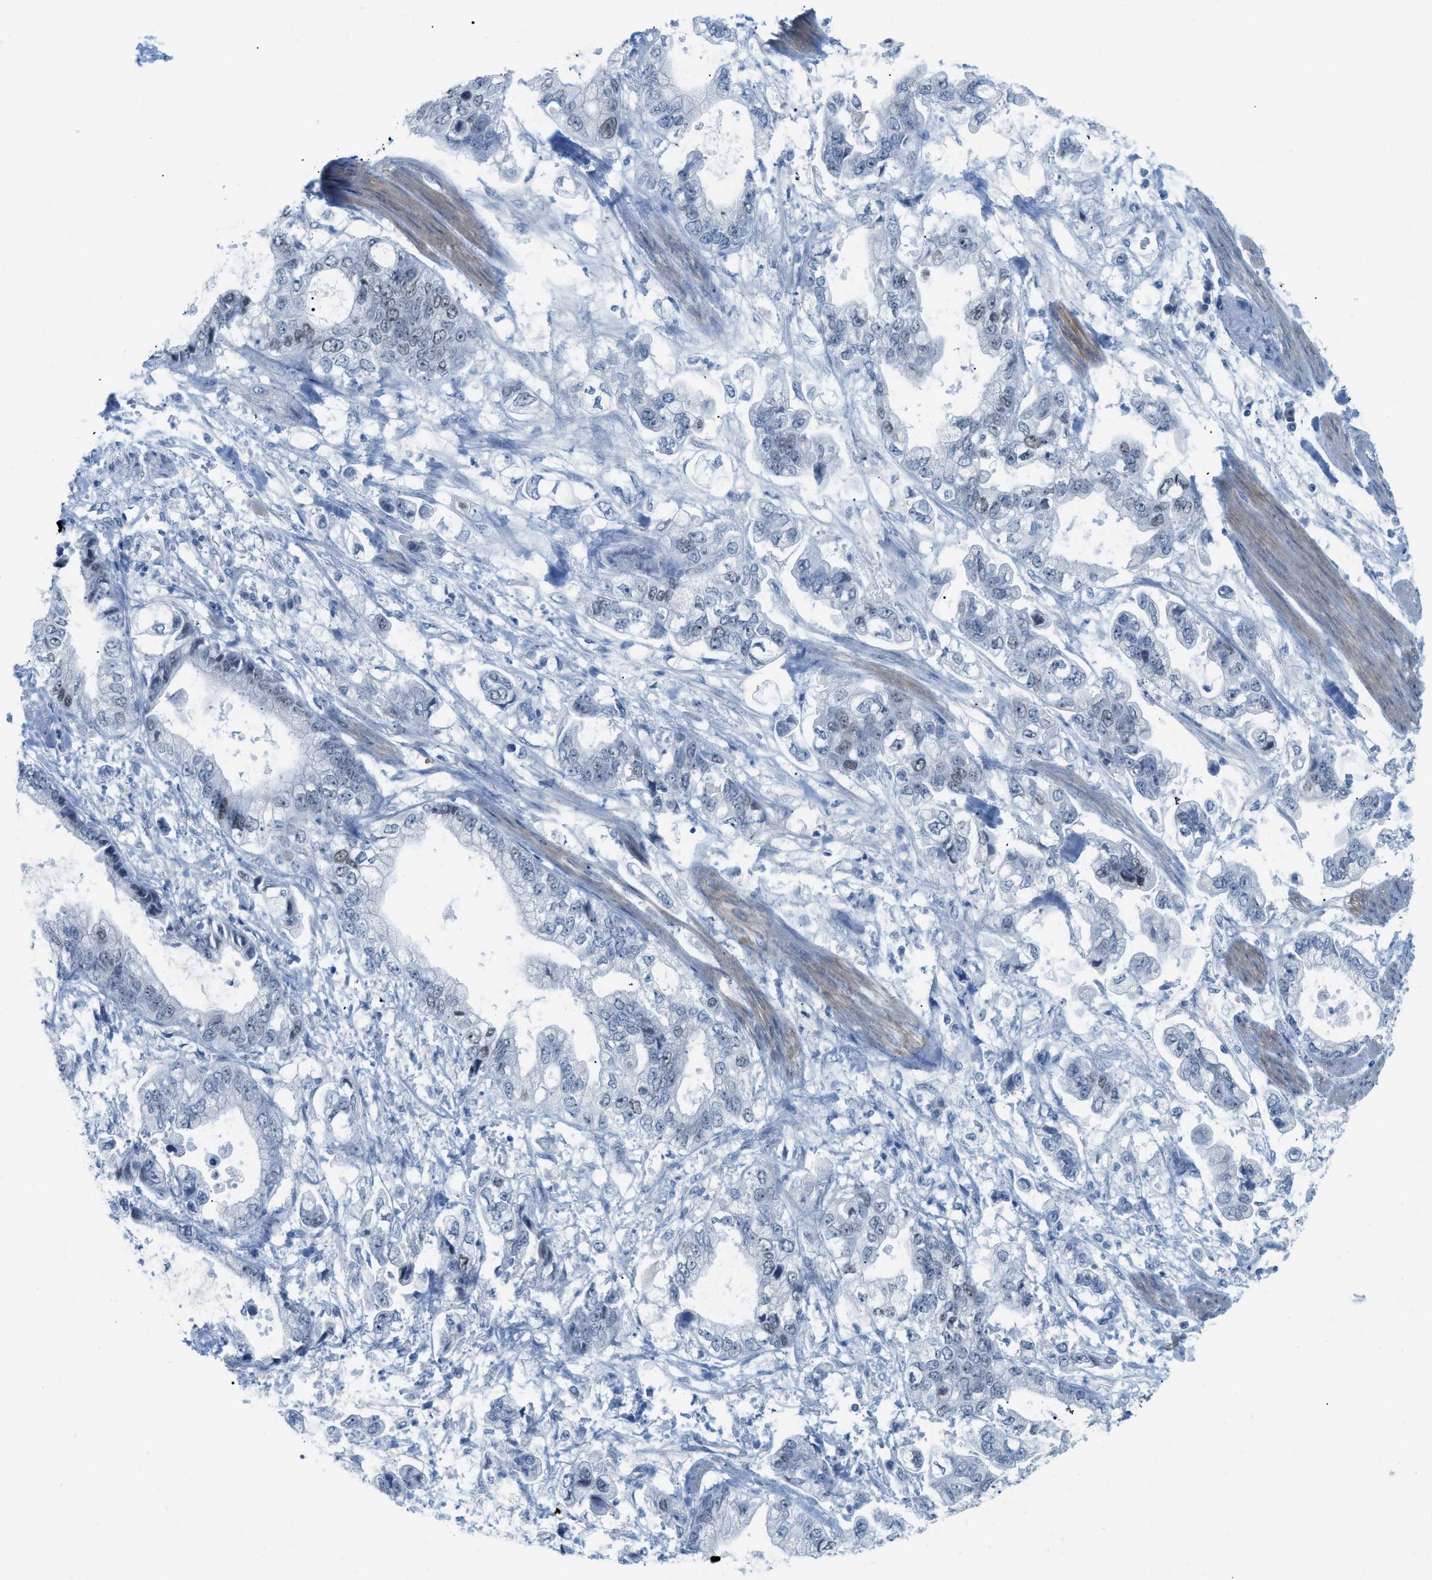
{"staining": {"intensity": "weak", "quantity": "<25%", "location": "nuclear"}, "tissue": "stomach cancer", "cell_type": "Tumor cells", "image_type": "cancer", "snomed": [{"axis": "morphology", "description": "Normal tissue, NOS"}, {"axis": "morphology", "description": "Adenocarcinoma, NOS"}, {"axis": "topography", "description": "Stomach"}], "caption": "Adenocarcinoma (stomach) was stained to show a protein in brown. There is no significant staining in tumor cells.", "gene": "HLTF", "patient": {"sex": "male", "age": 62}}